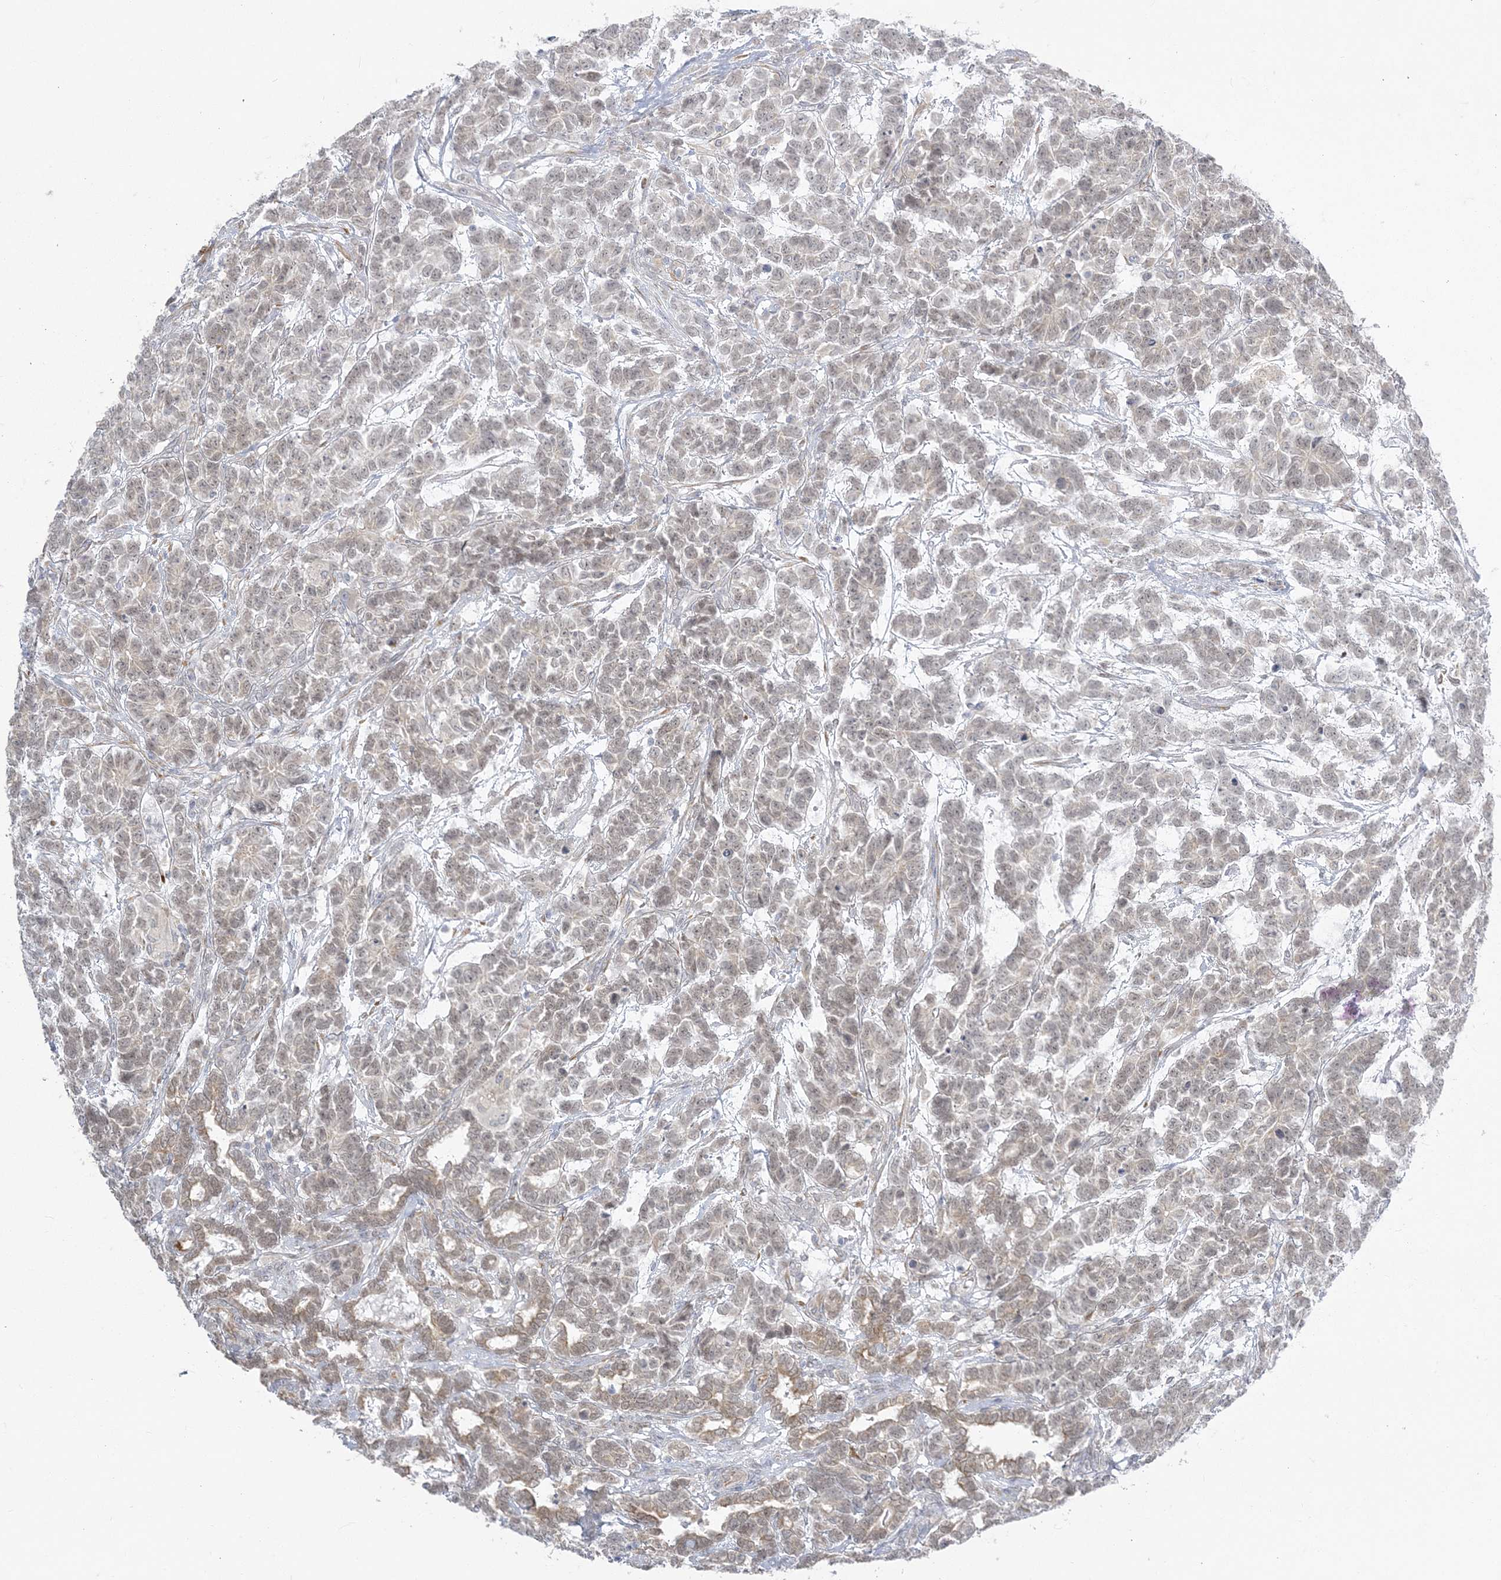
{"staining": {"intensity": "weak", "quantity": "25%-75%", "location": "nuclear"}, "tissue": "testis cancer", "cell_type": "Tumor cells", "image_type": "cancer", "snomed": [{"axis": "morphology", "description": "Carcinoma, Embryonal, NOS"}, {"axis": "topography", "description": "Testis"}], "caption": "Immunohistochemistry (DAB (3,3'-diaminobenzidine)) staining of testis cancer (embryonal carcinoma) exhibits weak nuclear protein positivity in approximately 25%-75% of tumor cells.", "gene": "ZC3H6", "patient": {"sex": "male", "age": 26}}